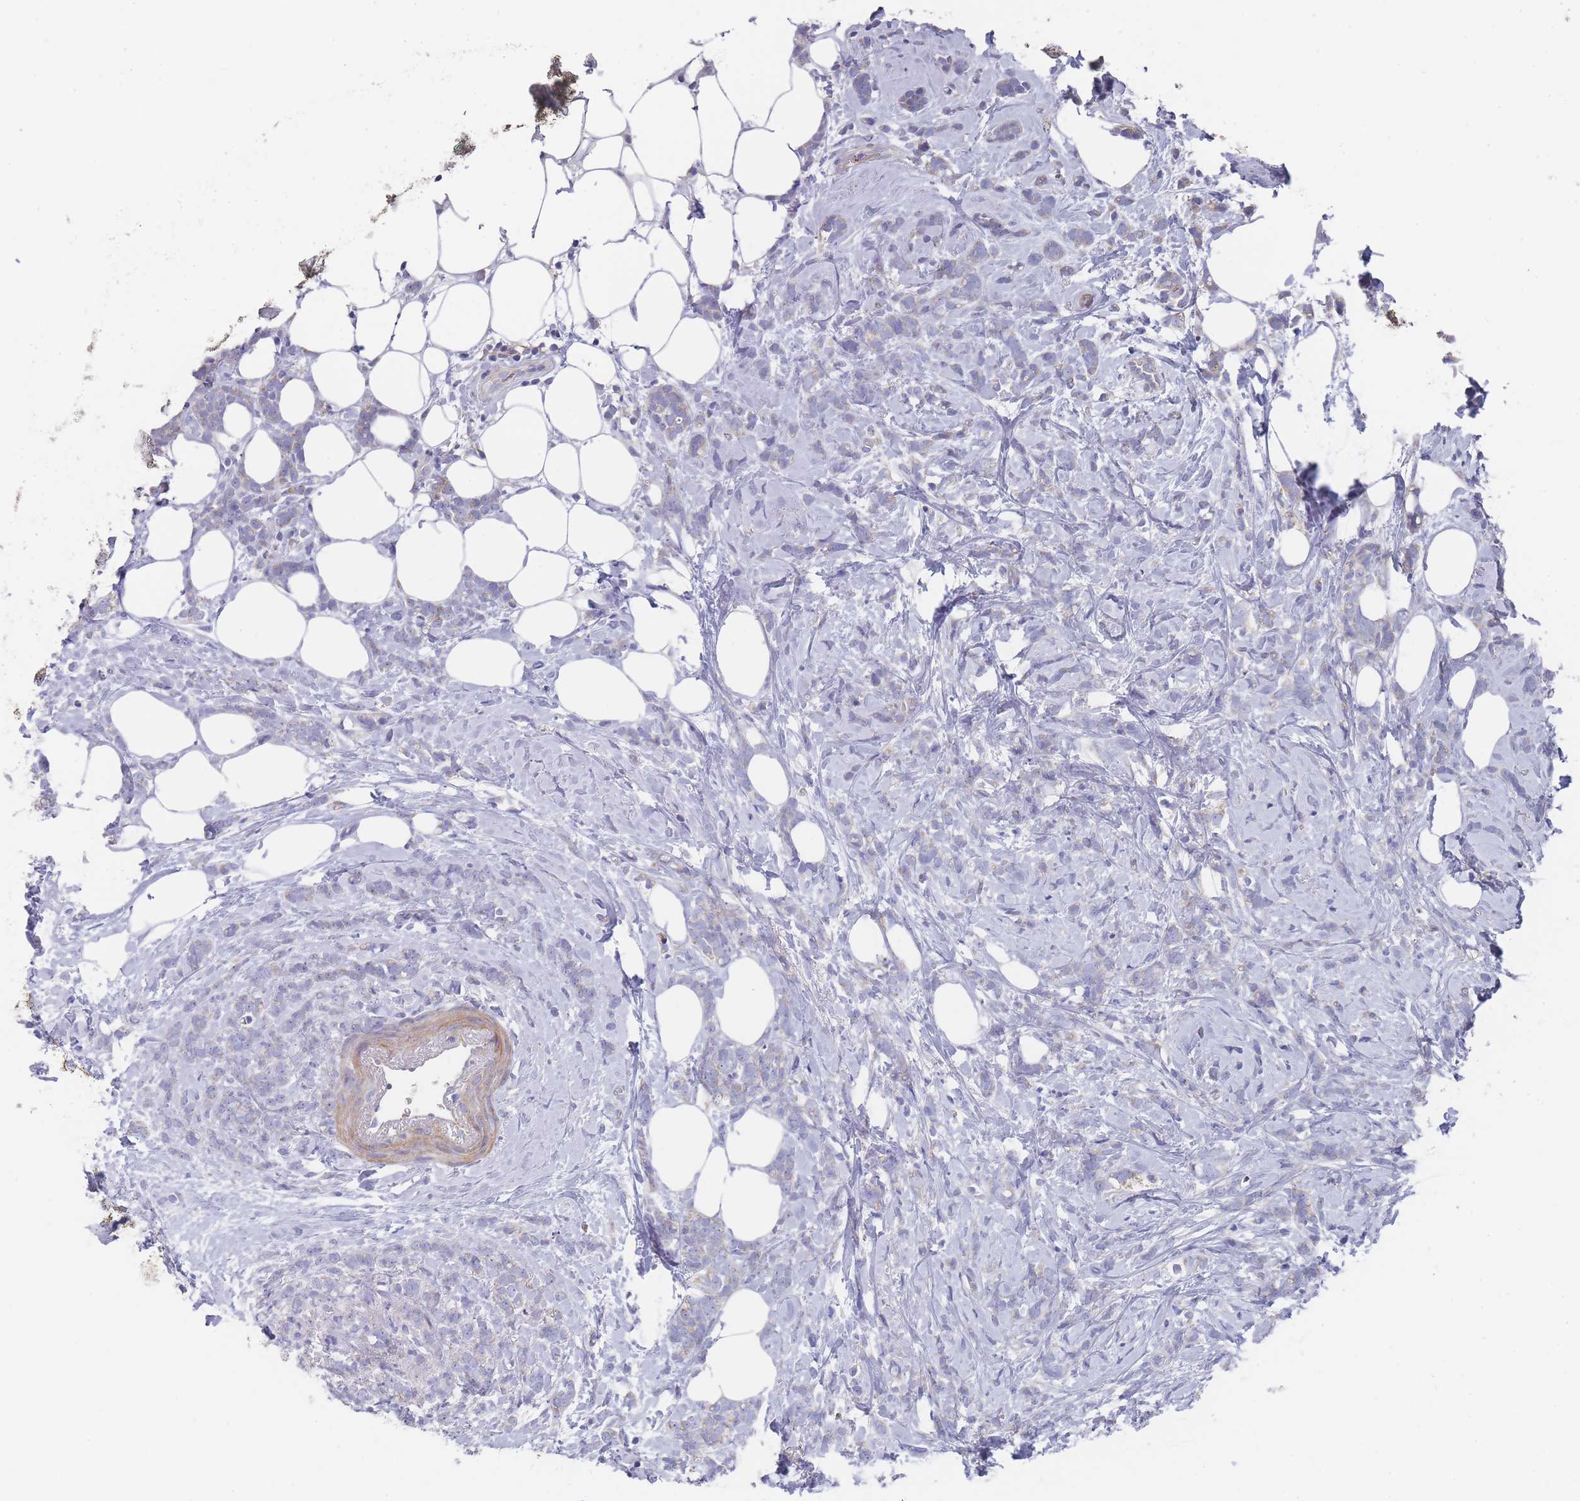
{"staining": {"intensity": "negative", "quantity": "none", "location": "none"}, "tissue": "breast cancer", "cell_type": "Tumor cells", "image_type": "cancer", "snomed": [{"axis": "morphology", "description": "Lobular carcinoma"}, {"axis": "topography", "description": "Breast"}], "caption": "Image shows no significant protein staining in tumor cells of breast cancer (lobular carcinoma).", "gene": "SCCPDH", "patient": {"sex": "female", "age": 58}}